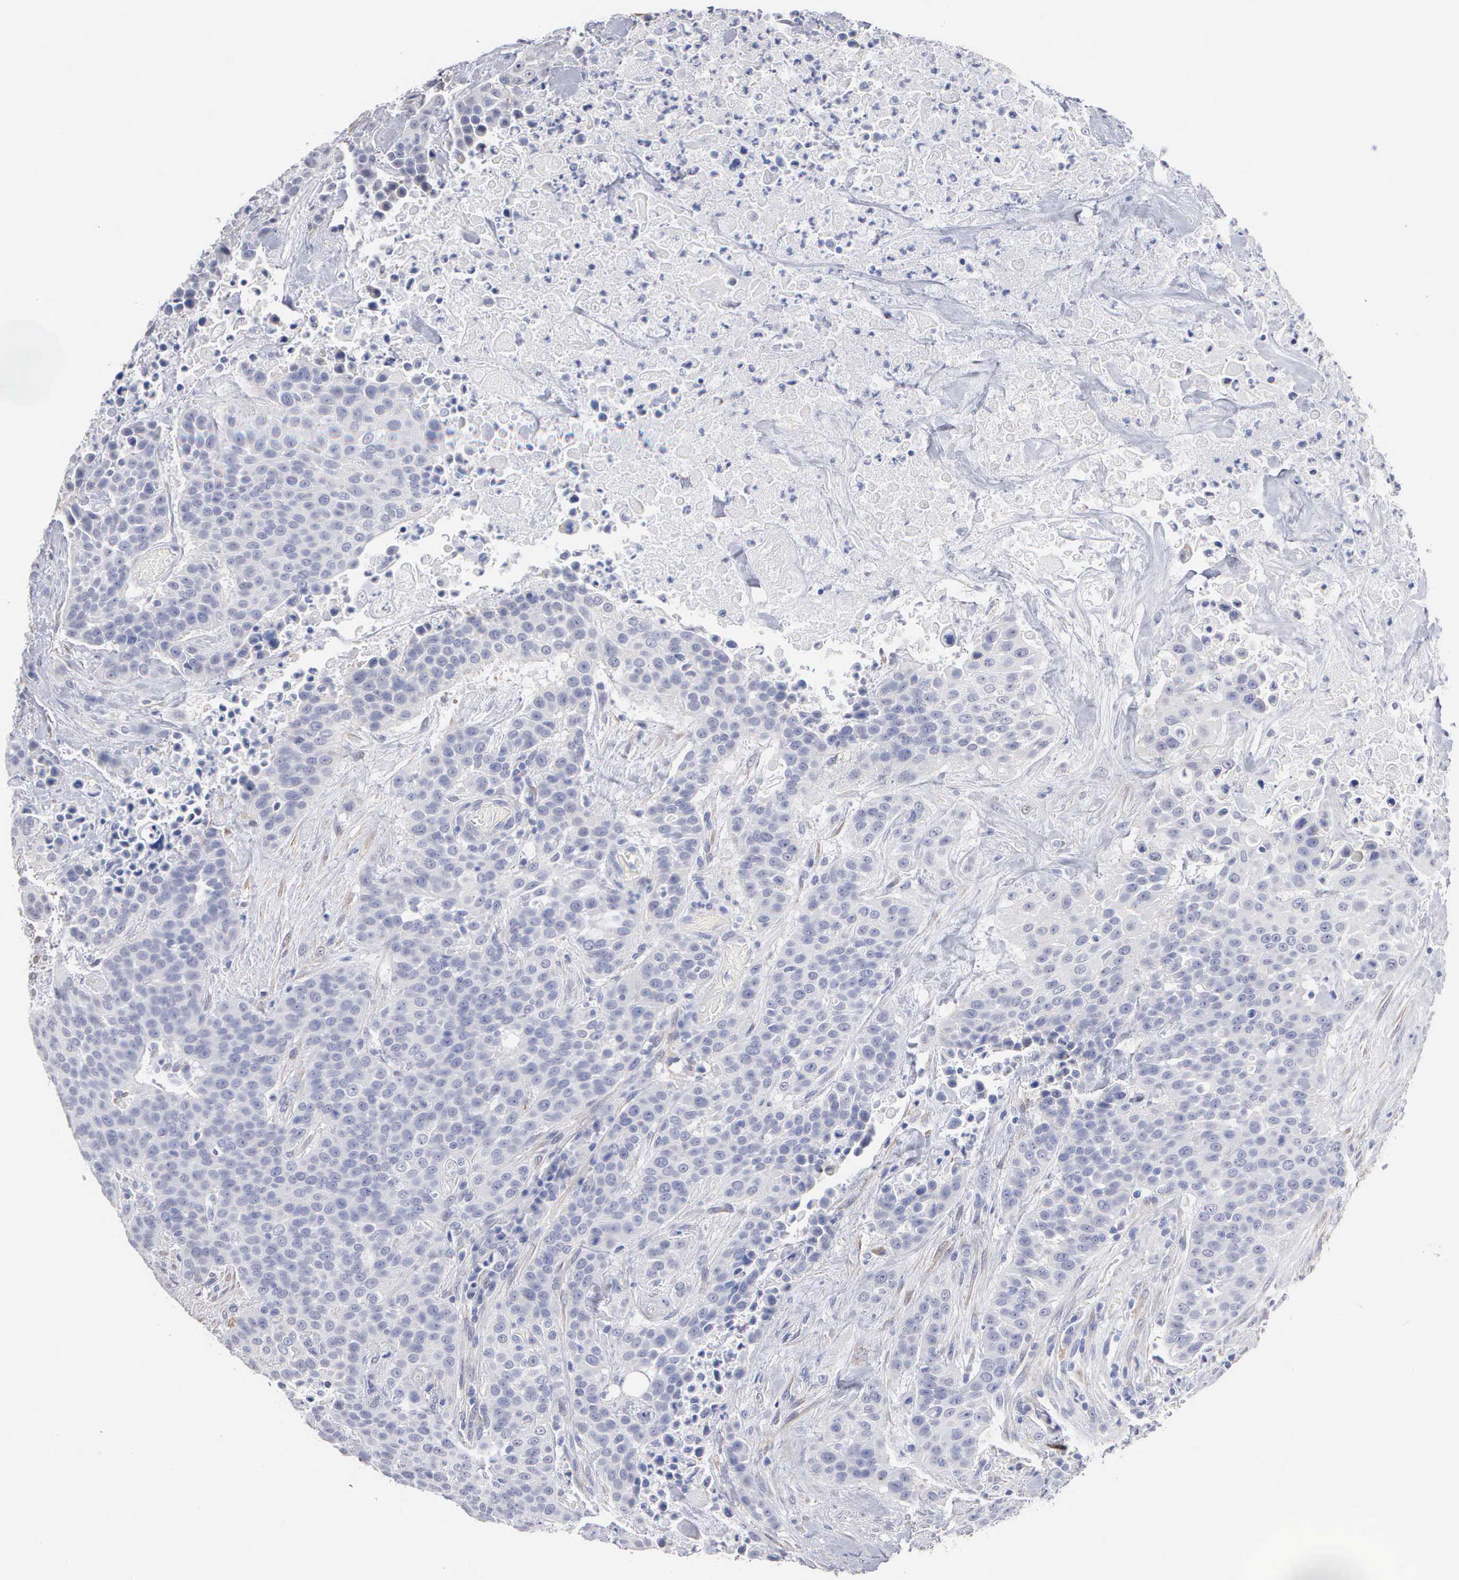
{"staining": {"intensity": "negative", "quantity": "none", "location": "none"}, "tissue": "urothelial cancer", "cell_type": "Tumor cells", "image_type": "cancer", "snomed": [{"axis": "morphology", "description": "Urothelial carcinoma, High grade"}, {"axis": "topography", "description": "Urinary bladder"}], "caption": "The micrograph shows no significant staining in tumor cells of urothelial cancer. (Stains: DAB immunohistochemistry with hematoxylin counter stain, Microscopy: brightfield microscopy at high magnification).", "gene": "ELFN2", "patient": {"sex": "male", "age": 74}}